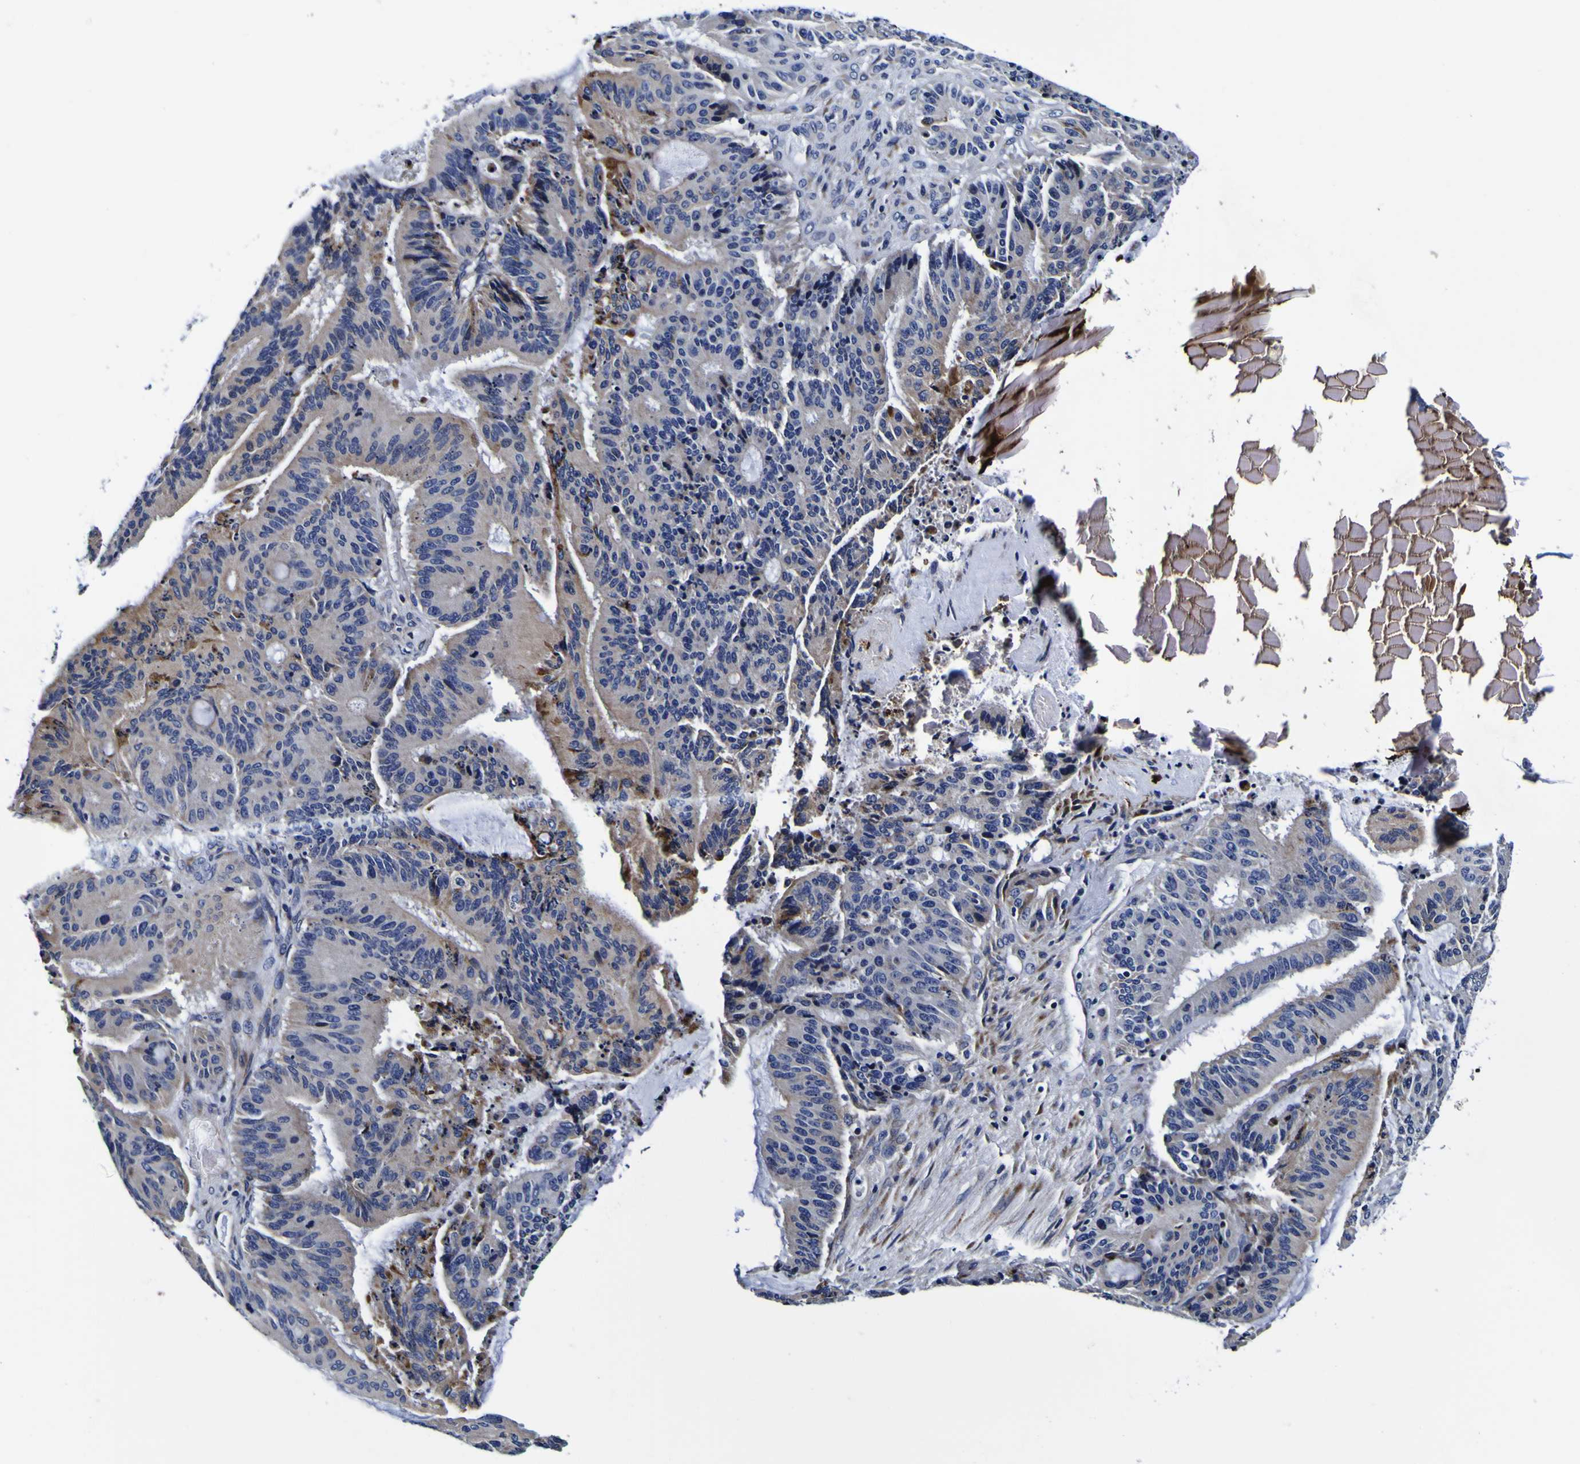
{"staining": {"intensity": "weak", "quantity": "25%-75%", "location": "cytoplasmic/membranous"}, "tissue": "liver cancer", "cell_type": "Tumor cells", "image_type": "cancer", "snomed": [{"axis": "morphology", "description": "Cholangiocarcinoma"}, {"axis": "topography", "description": "Liver"}], "caption": "This micrograph displays cholangiocarcinoma (liver) stained with IHC to label a protein in brown. The cytoplasmic/membranous of tumor cells show weak positivity for the protein. Nuclei are counter-stained blue.", "gene": "PDLIM4", "patient": {"sex": "female", "age": 73}}